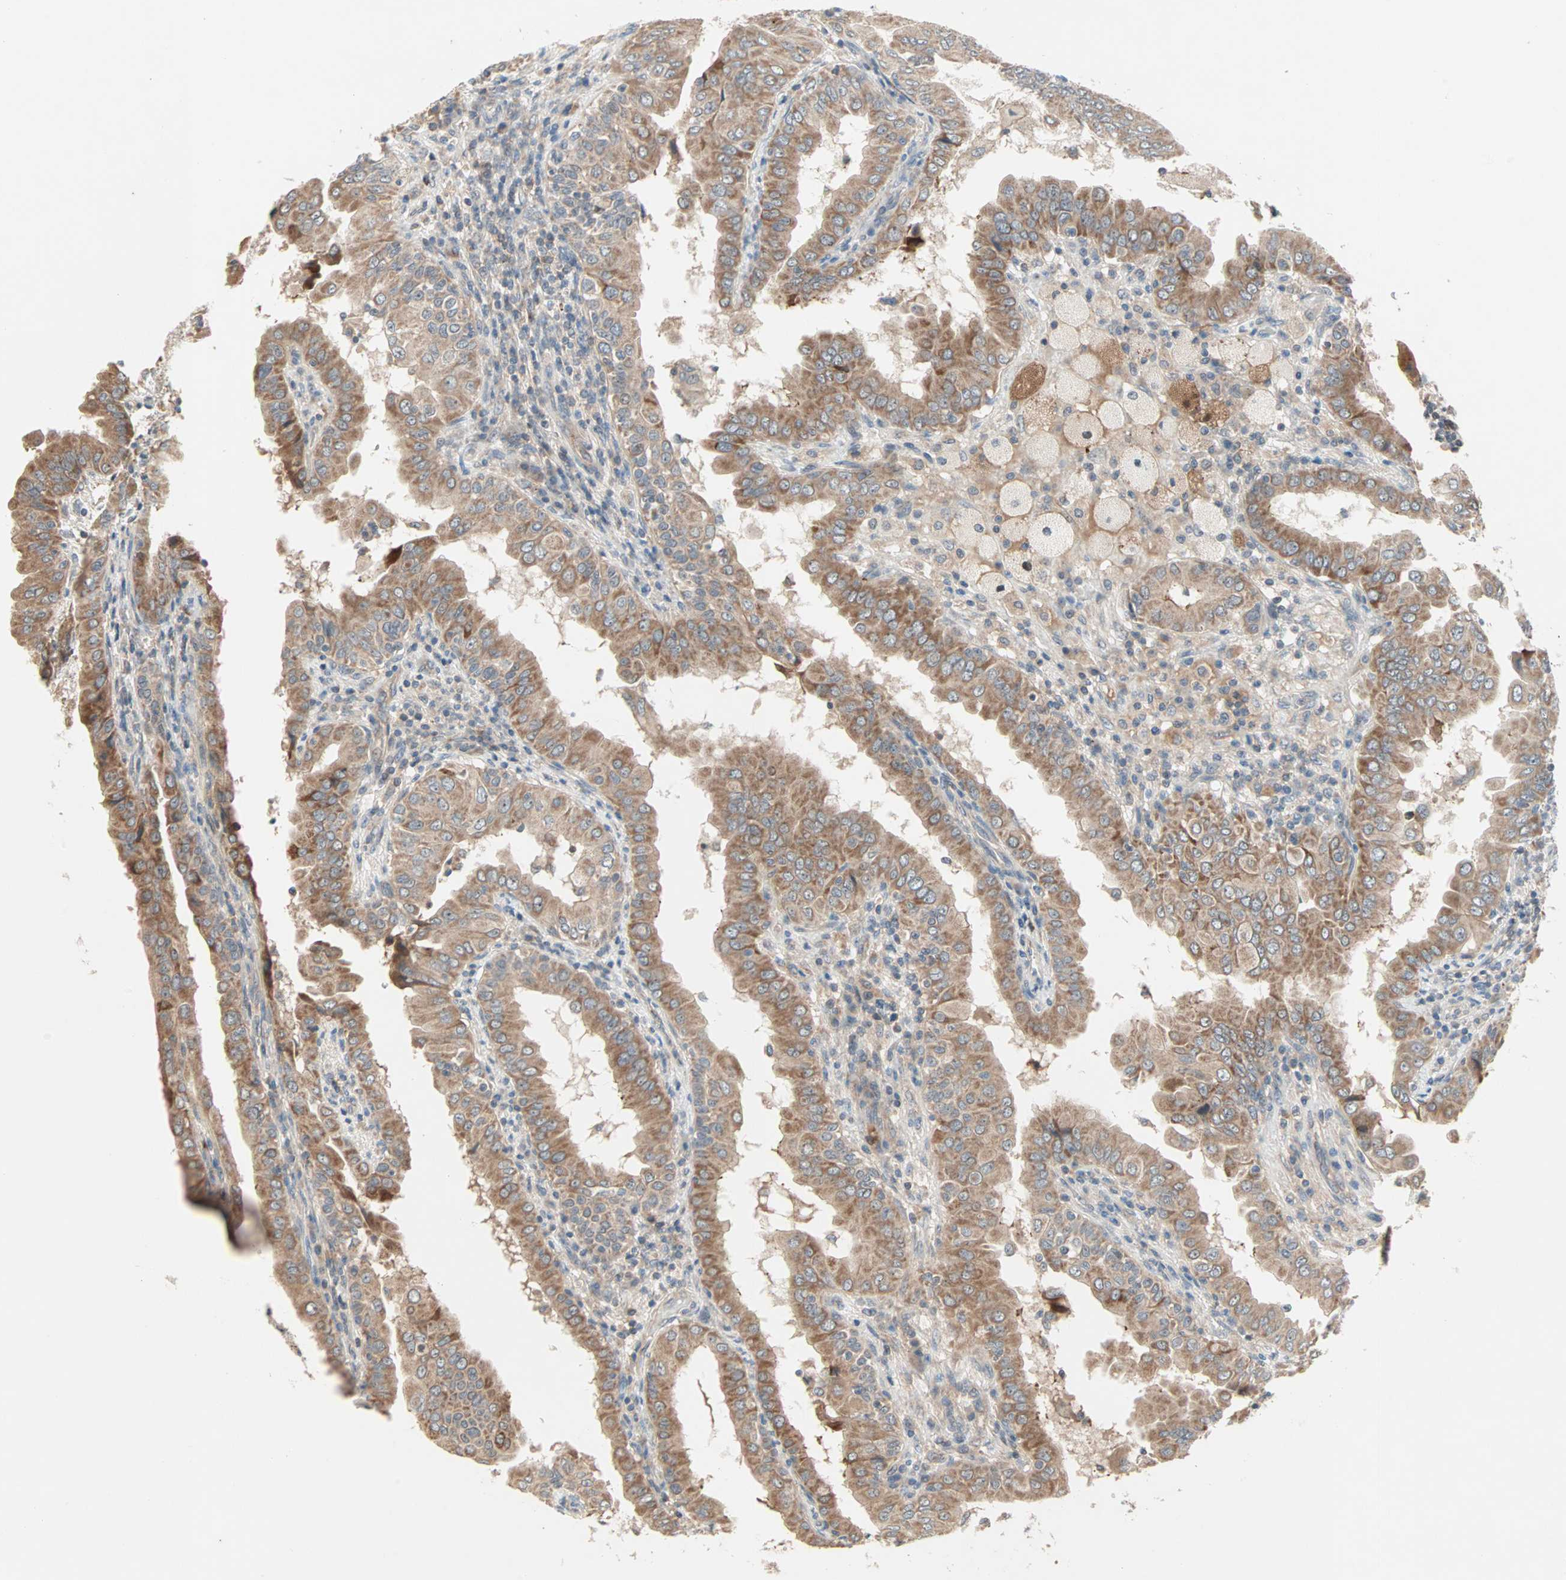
{"staining": {"intensity": "moderate", "quantity": ">75%", "location": "cytoplasmic/membranous"}, "tissue": "thyroid cancer", "cell_type": "Tumor cells", "image_type": "cancer", "snomed": [{"axis": "morphology", "description": "Papillary adenocarcinoma, NOS"}, {"axis": "topography", "description": "Thyroid gland"}], "caption": "Tumor cells reveal moderate cytoplasmic/membranous expression in approximately >75% of cells in papillary adenocarcinoma (thyroid). Ihc stains the protein in brown and the nuclei are stained blue.", "gene": "PROS1", "patient": {"sex": "male", "age": 33}}